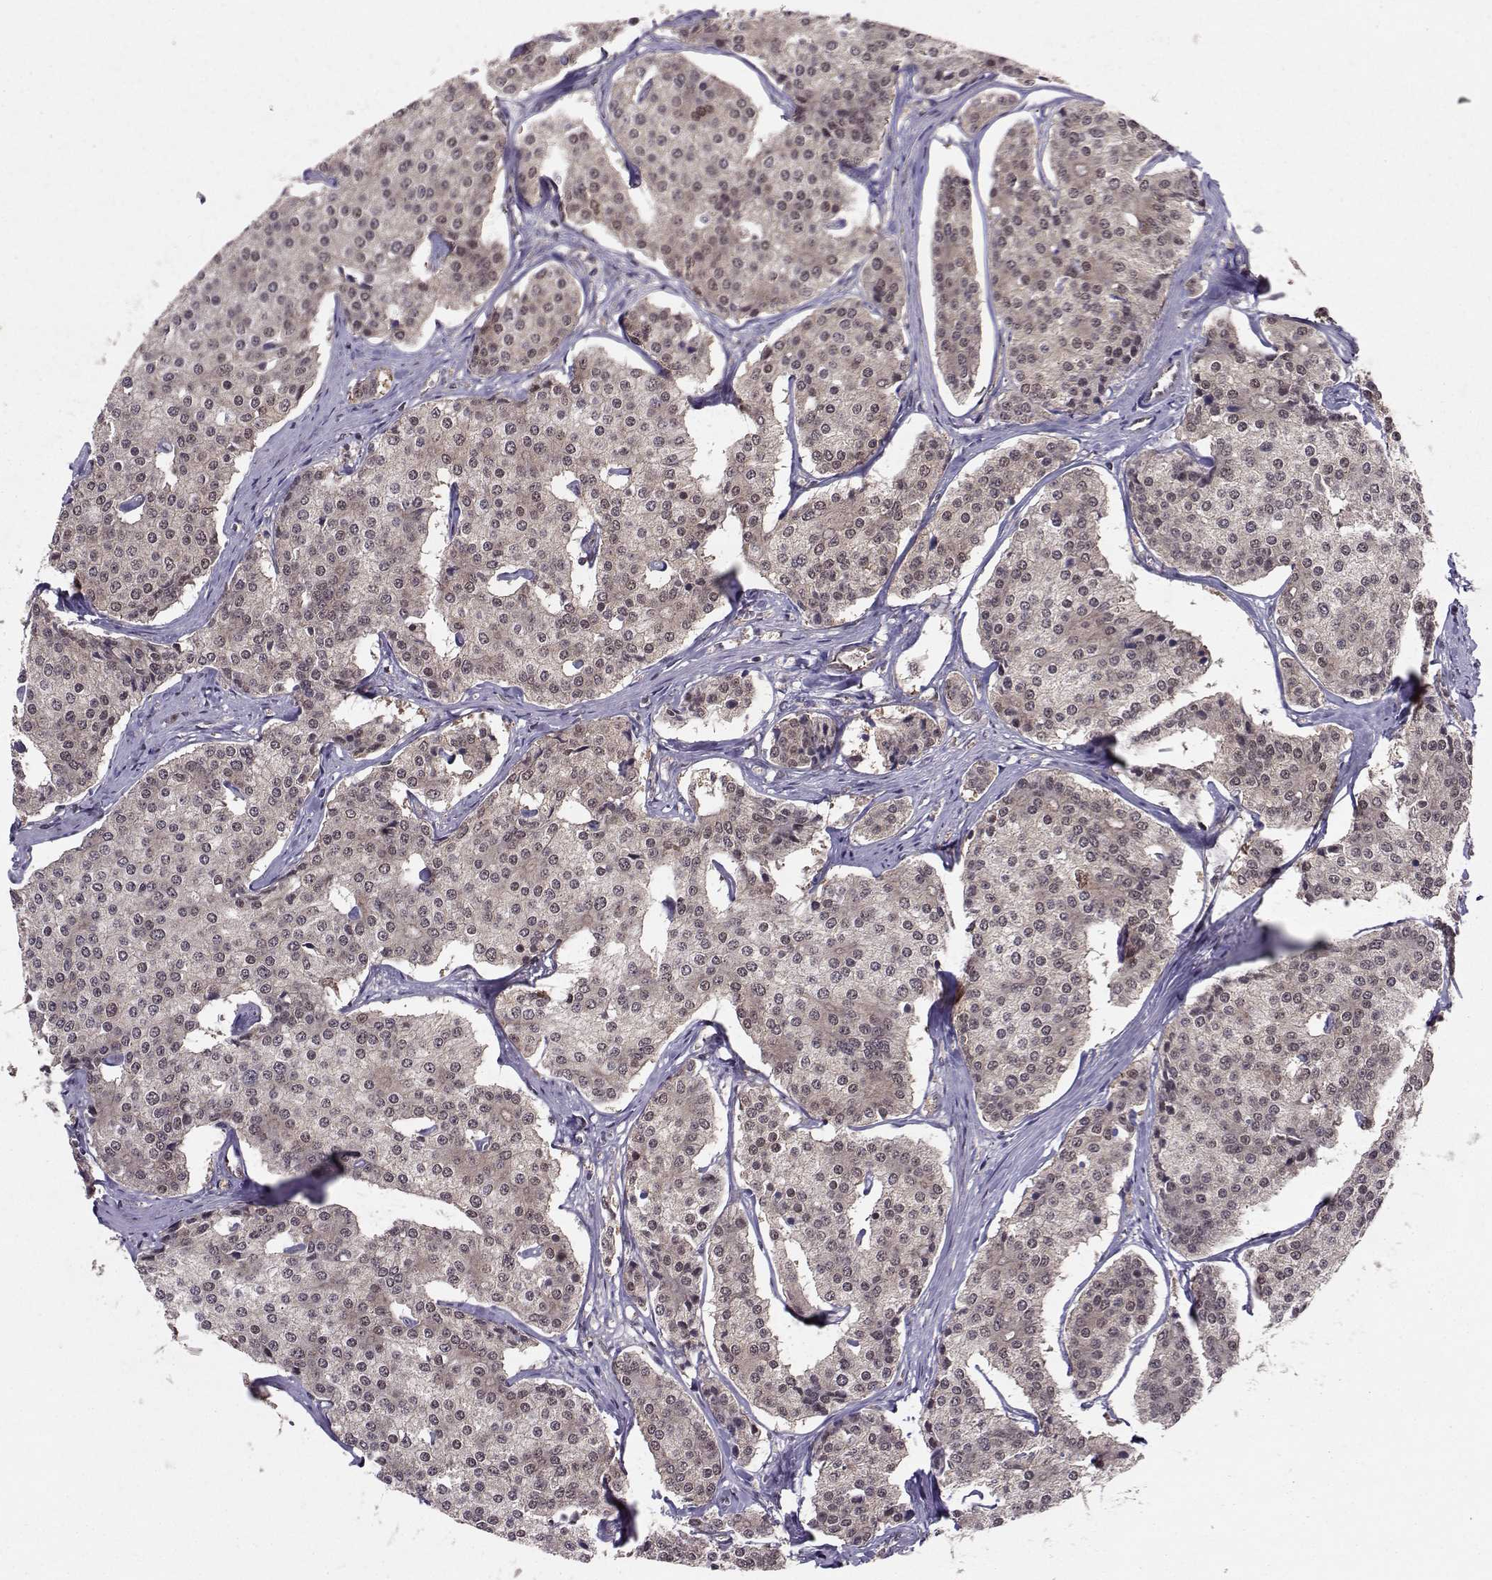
{"staining": {"intensity": "negative", "quantity": "none", "location": "none"}, "tissue": "carcinoid", "cell_type": "Tumor cells", "image_type": "cancer", "snomed": [{"axis": "morphology", "description": "Carcinoid, malignant, NOS"}, {"axis": "topography", "description": "Small intestine"}], "caption": "Carcinoid stained for a protein using immunohistochemistry (IHC) shows no expression tumor cells.", "gene": "PPP2R2A", "patient": {"sex": "female", "age": 65}}